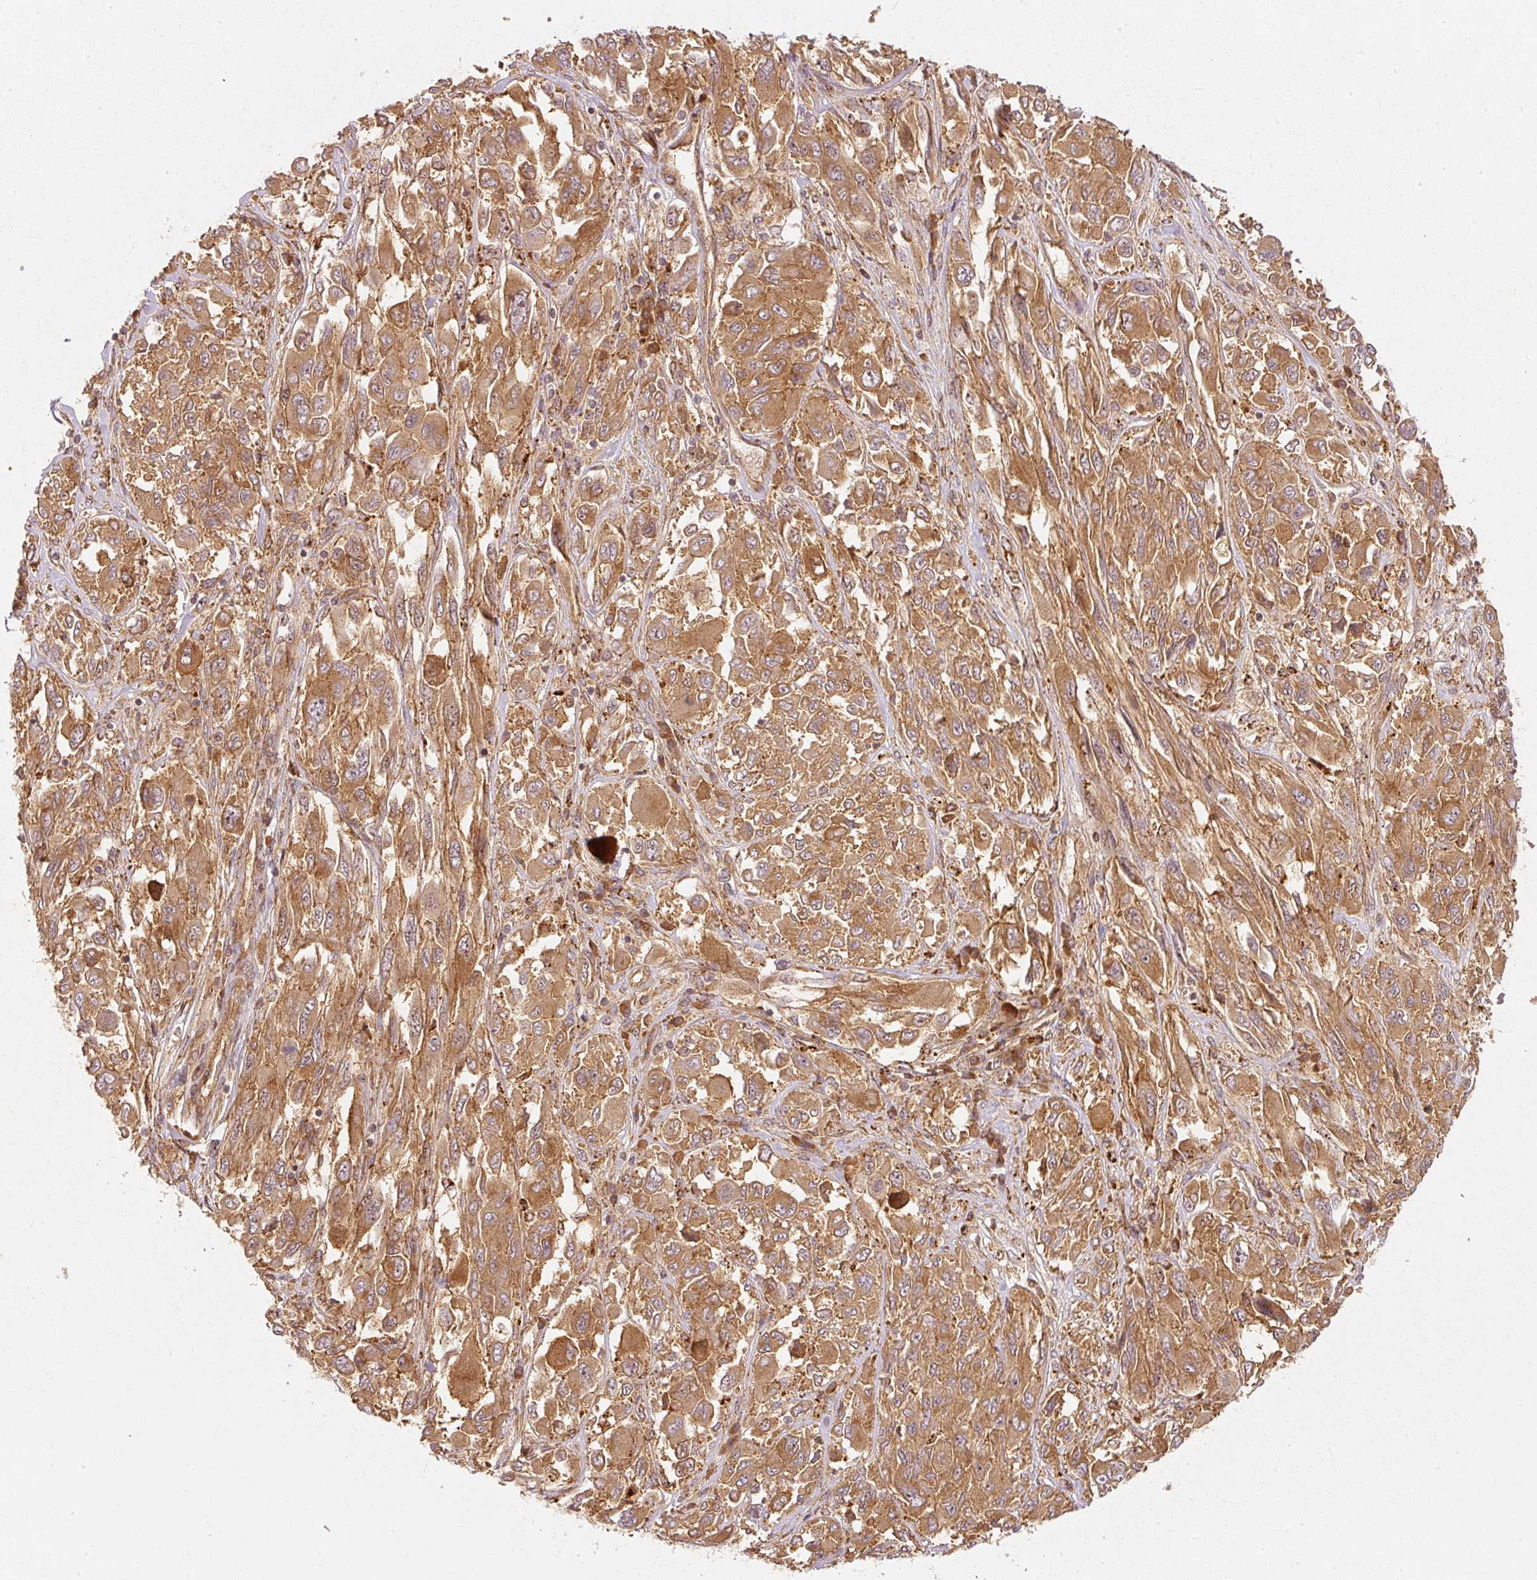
{"staining": {"intensity": "moderate", "quantity": ">75%", "location": "cytoplasmic/membranous"}, "tissue": "melanoma", "cell_type": "Tumor cells", "image_type": "cancer", "snomed": [{"axis": "morphology", "description": "Malignant melanoma, NOS"}, {"axis": "topography", "description": "Skin"}], "caption": "DAB (3,3'-diaminobenzidine) immunohistochemical staining of human melanoma demonstrates moderate cytoplasmic/membranous protein staining in approximately >75% of tumor cells.", "gene": "ZNF580", "patient": {"sex": "female", "age": 91}}